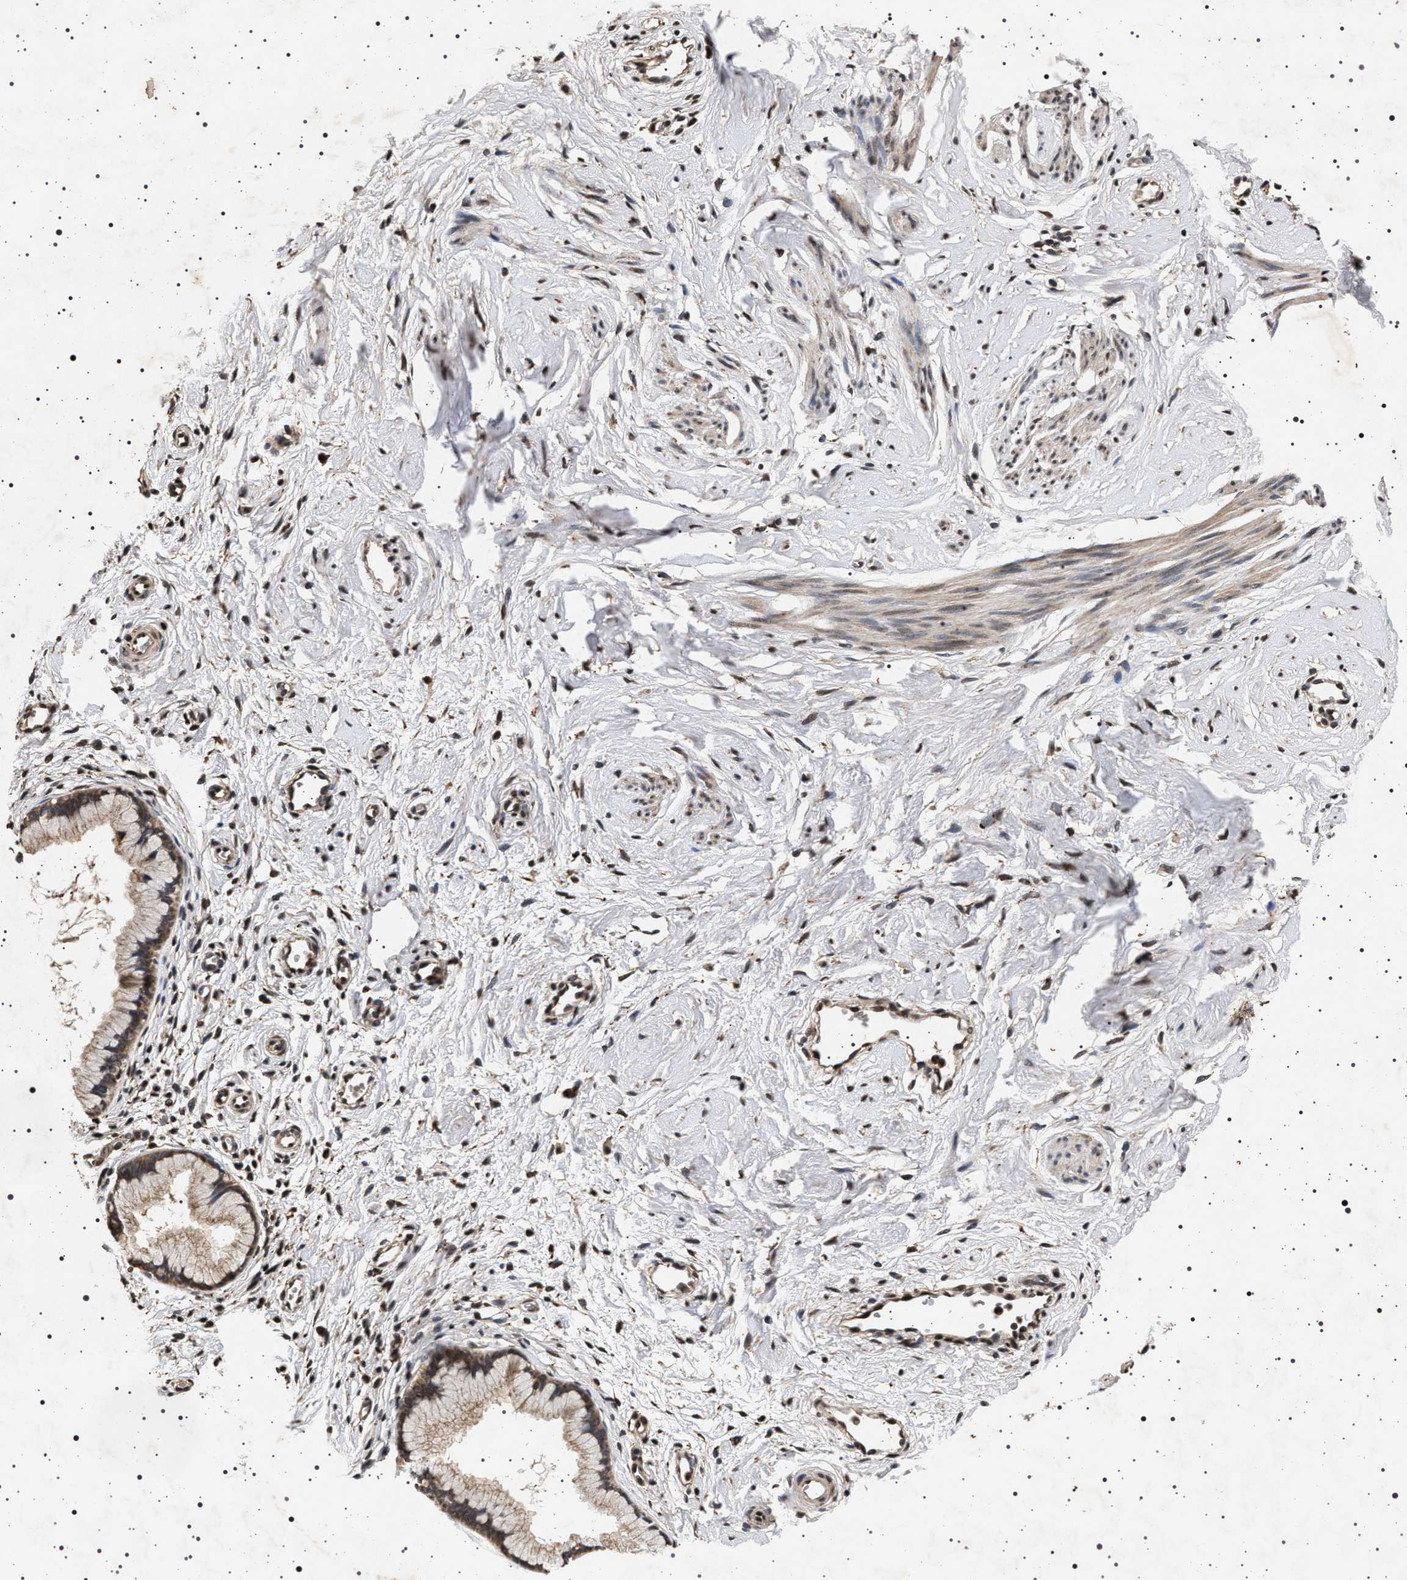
{"staining": {"intensity": "moderate", "quantity": ">75%", "location": "cytoplasmic/membranous"}, "tissue": "cervix", "cell_type": "Glandular cells", "image_type": "normal", "snomed": [{"axis": "morphology", "description": "Normal tissue, NOS"}, {"axis": "topography", "description": "Cervix"}], "caption": "Glandular cells demonstrate medium levels of moderate cytoplasmic/membranous expression in about >75% of cells in unremarkable cervix.", "gene": "CDKN1B", "patient": {"sex": "female", "age": 65}}